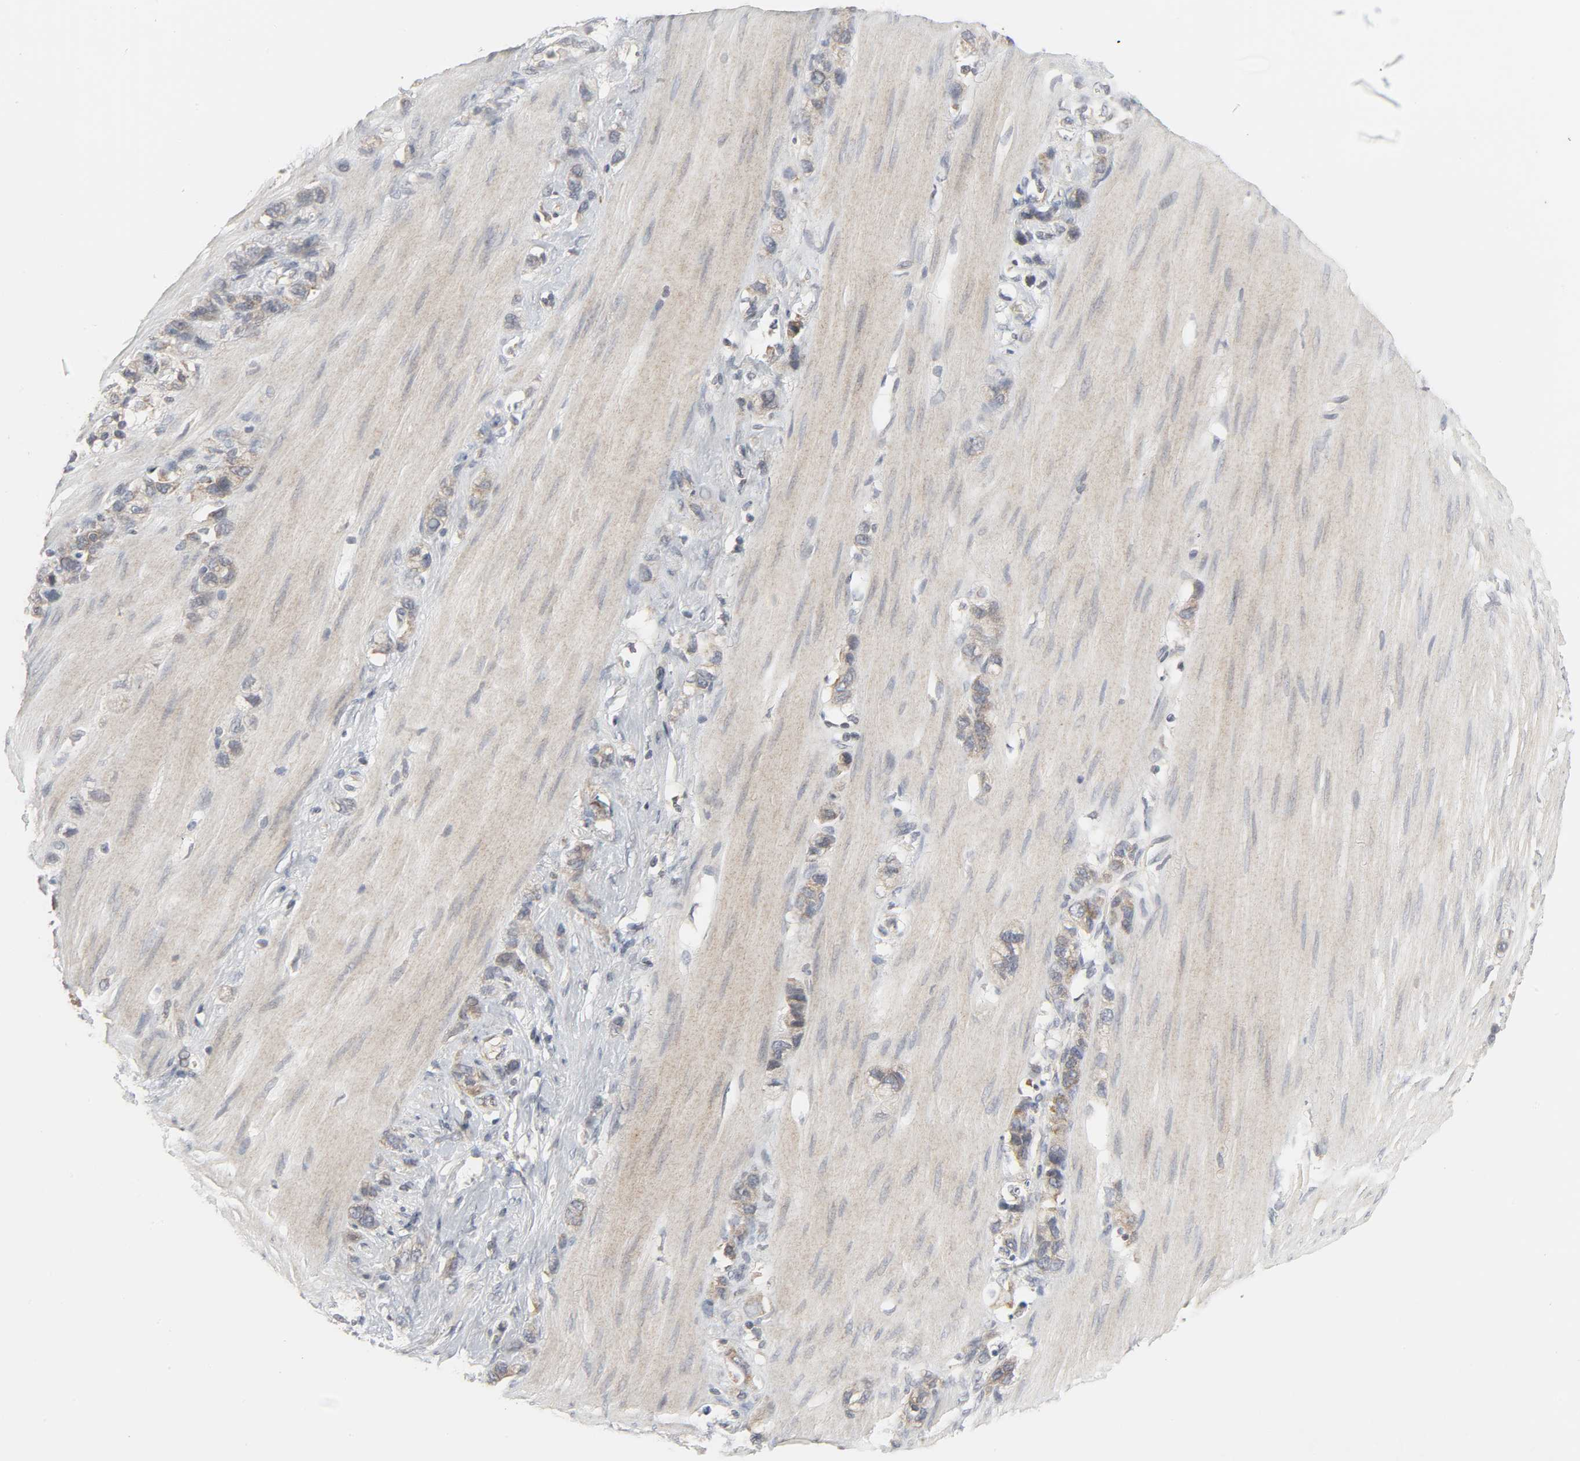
{"staining": {"intensity": "moderate", "quantity": ">75%", "location": "cytoplasmic/membranous"}, "tissue": "stomach cancer", "cell_type": "Tumor cells", "image_type": "cancer", "snomed": [{"axis": "morphology", "description": "Normal tissue, NOS"}, {"axis": "morphology", "description": "Adenocarcinoma, NOS"}, {"axis": "morphology", "description": "Adenocarcinoma, High grade"}, {"axis": "topography", "description": "Stomach, upper"}, {"axis": "topography", "description": "Stomach"}], "caption": "Immunohistochemical staining of stomach adenocarcinoma reveals moderate cytoplasmic/membranous protein positivity in about >75% of tumor cells.", "gene": "CLIP1", "patient": {"sex": "female", "age": 65}}